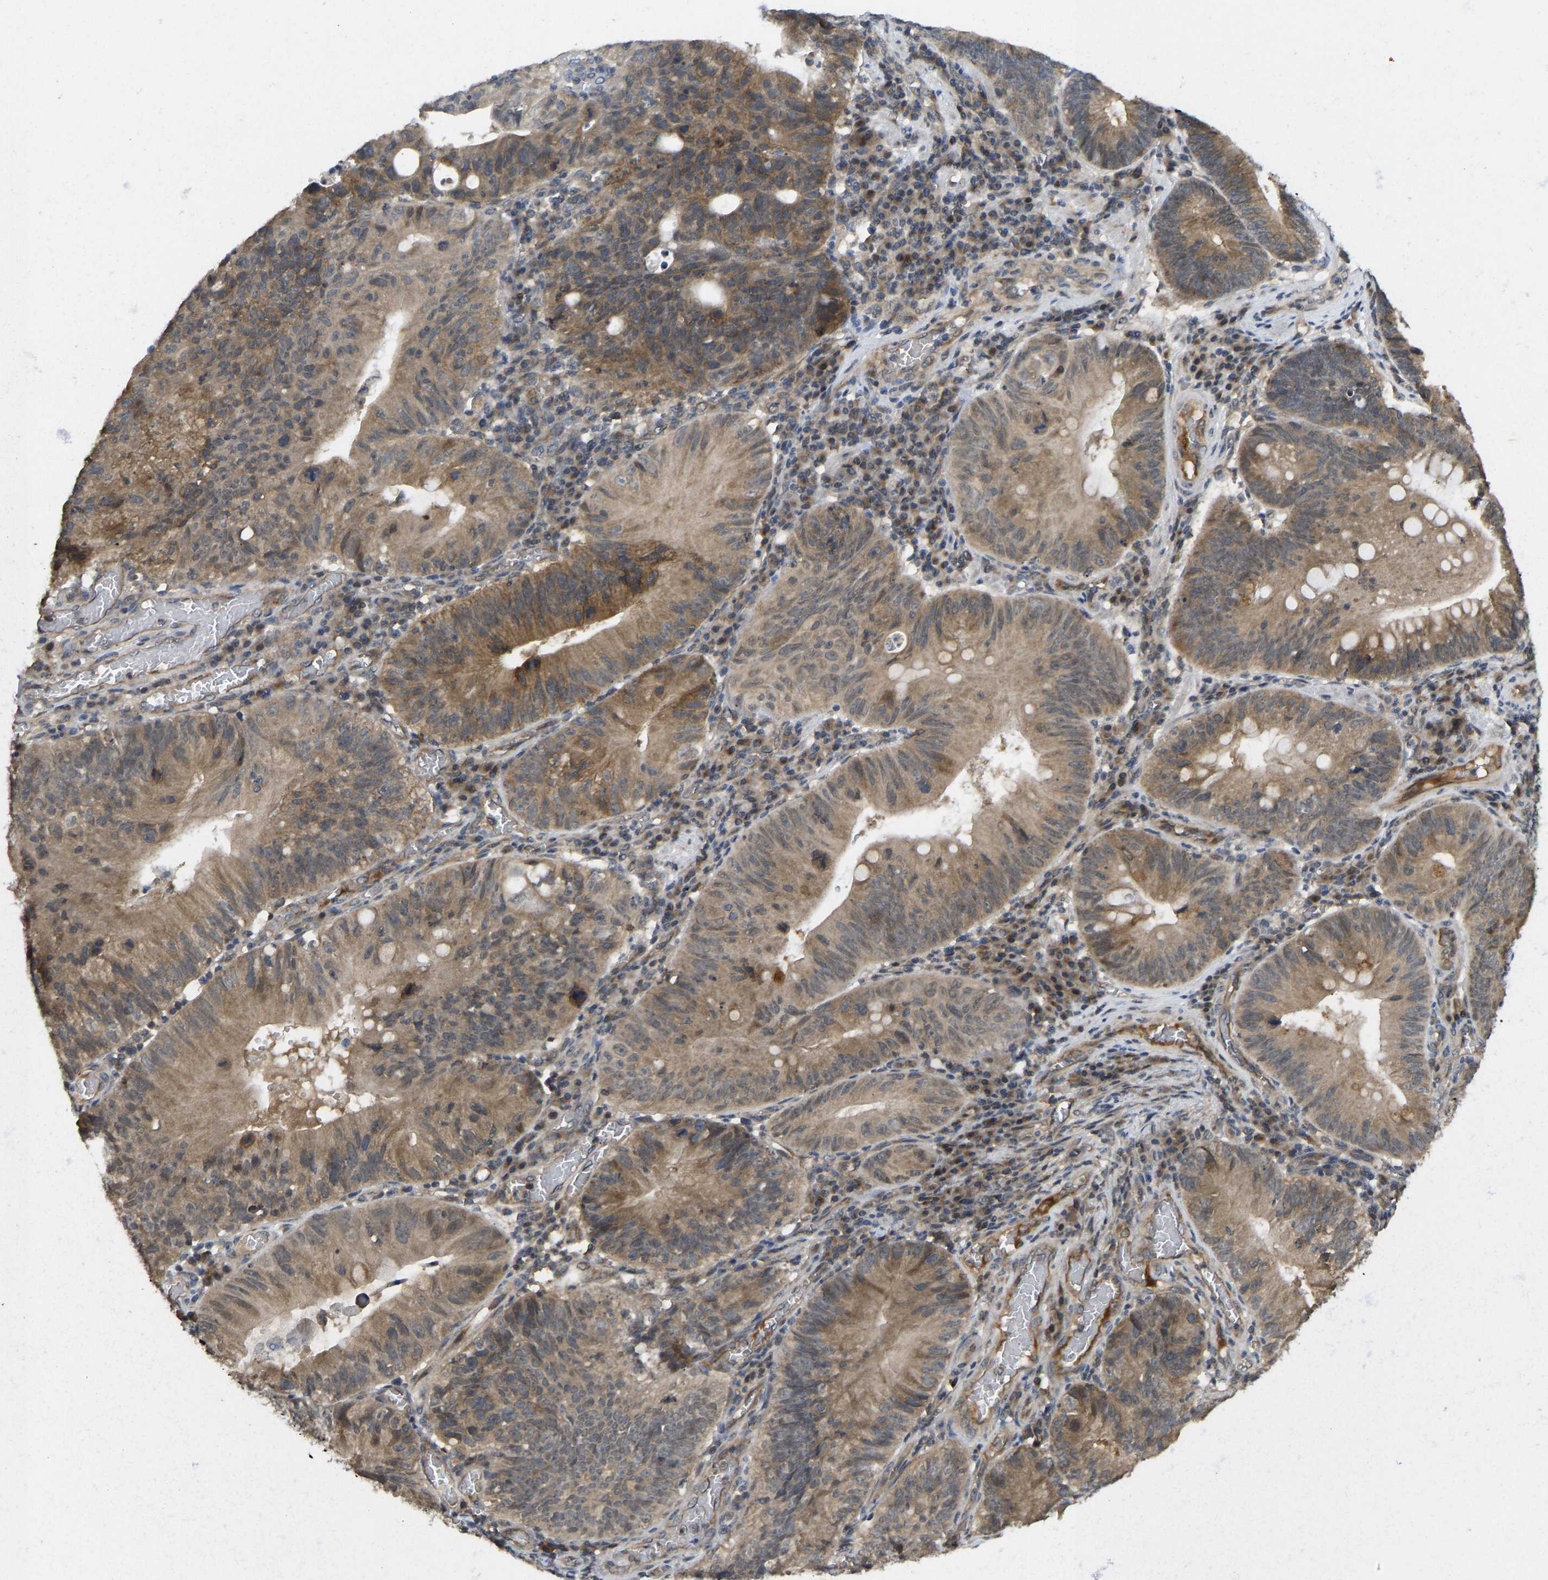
{"staining": {"intensity": "moderate", "quantity": ">75%", "location": "cytoplasmic/membranous"}, "tissue": "stomach cancer", "cell_type": "Tumor cells", "image_type": "cancer", "snomed": [{"axis": "morphology", "description": "Adenocarcinoma, NOS"}, {"axis": "topography", "description": "Stomach"}], "caption": "IHC micrograph of human stomach cancer stained for a protein (brown), which displays medium levels of moderate cytoplasmic/membranous positivity in about >75% of tumor cells.", "gene": "NDRG3", "patient": {"sex": "male", "age": 59}}